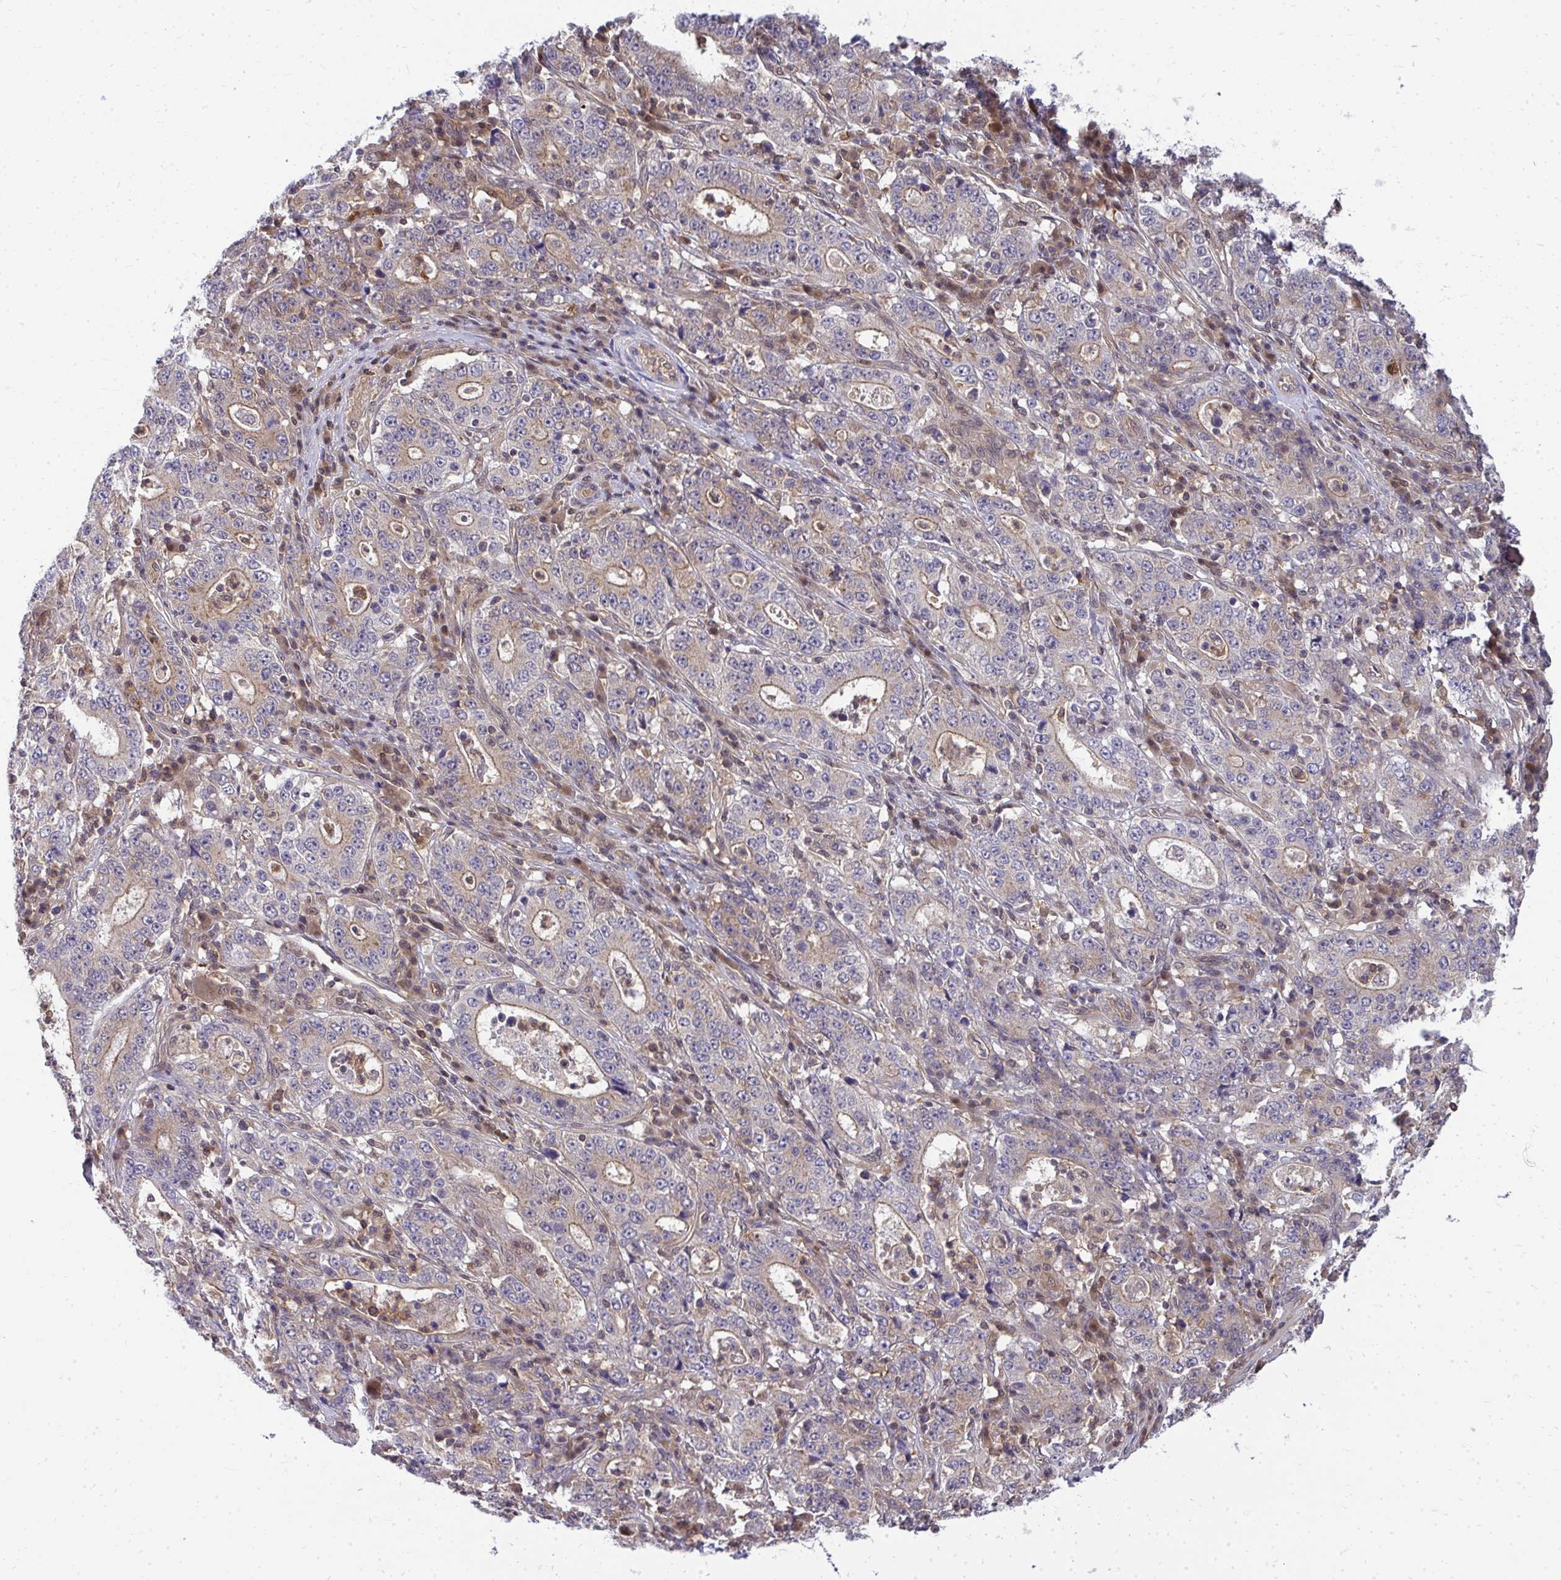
{"staining": {"intensity": "weak", "quantity": "25%-75%", "location": "cytoplasmic/membranous"}, "tissue": "stomach cancer", "cell_type": "Tumor cells", "image_type": "cancer", "snomed": [{"axis": "morphology", "description": "Normal tissue, NOS"}, {"axis": "morphology", "description": "Adenocarcinoma, NOS"}, {"axis": "topography", "description": "Stomach, upper"}, {"axis": "topography", "description": "Stomach"}], "caption": "A brown stain shows weak cytoplasmic/membranous positivity of a protein in human adenocarcinoma (stomach) tumor cells.", "gene": "HDHD2", "patient": {"sex": "male", "age": 59}}